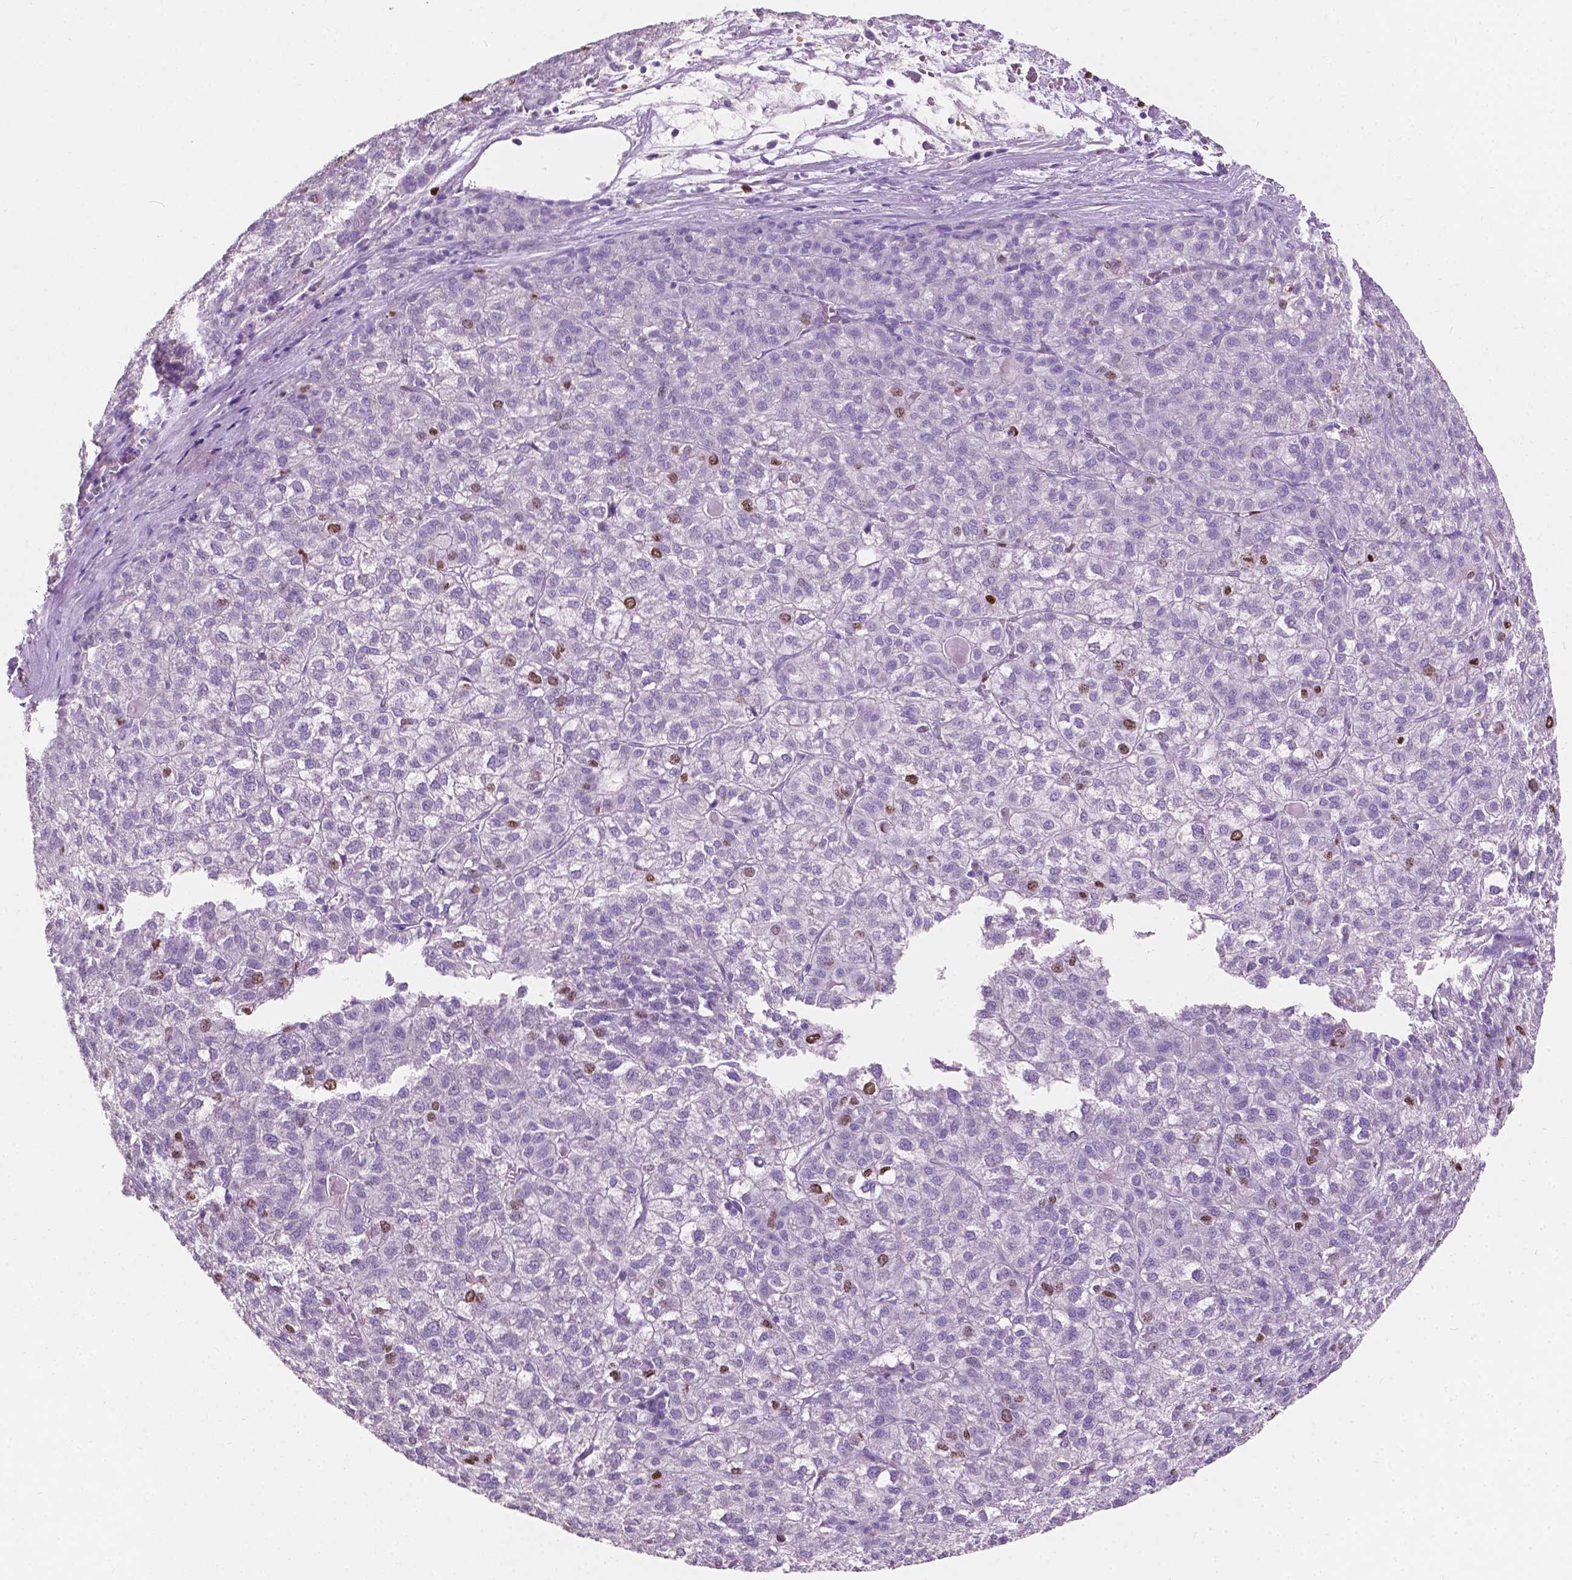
{"staining": {"intensity": "moderate", "quantity": "<25%", "location": "nuclear"}, "tissue": "liver cancer", "cell_type": "Tumor cells", "image_type": "cancer", "snomed": [{"axis": "morphology", "description": "Carcinoma, Hepatocellular, NOS"}, {"axis": "topography", "description": "Liver"}], "caption": "DAB (3,3'-diaminobenzidine) immunohistochemical staining of human liver cancer displays moderate nuclear protein positivity in approximately <25% of tumor cells.", "gene": "SIAH2", "patient": {"sex": "female", "age": 43}}